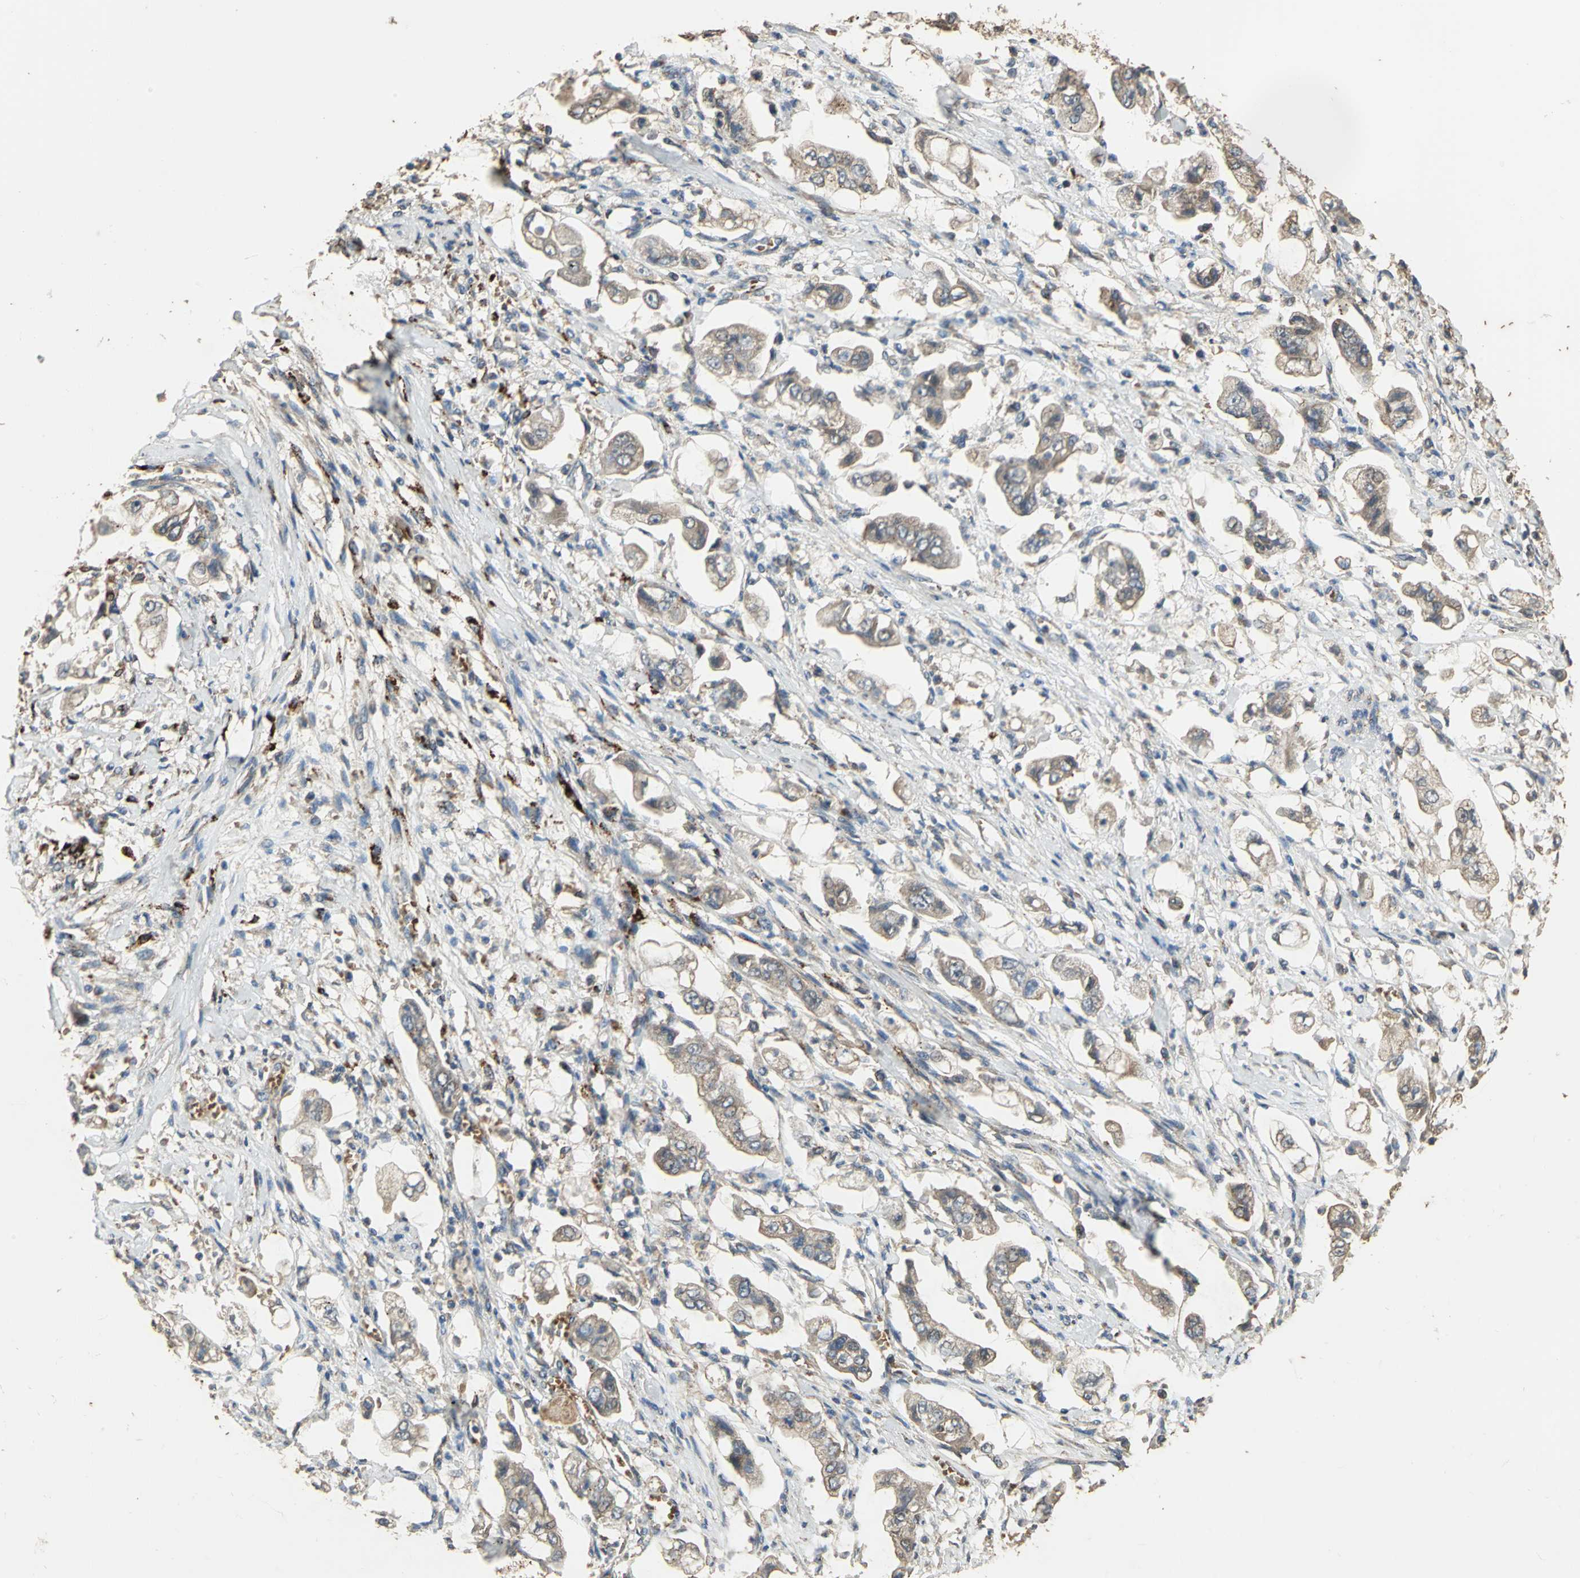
{"staining": {"intensity": "moderate", "quantity": ">75%", "location": "cytoplasmic/membranous"}, "tissue": "stomach cancer", "cell_type": "Tumor cells", "image_type": "cancer", "snomed": [{"axis": "morphology", "description": "Adenocarcinoma, NOS"}, {"axis": "topography", "description": "Stomach"}], "caption": "Stomach cancer (adenocarcinoma) stained for a protein exhibits moderate cytoplasmic/membranous positivity in tumor cells.", "gene": "POLRMT", "patient": {"sex": "male", "age": 62}}